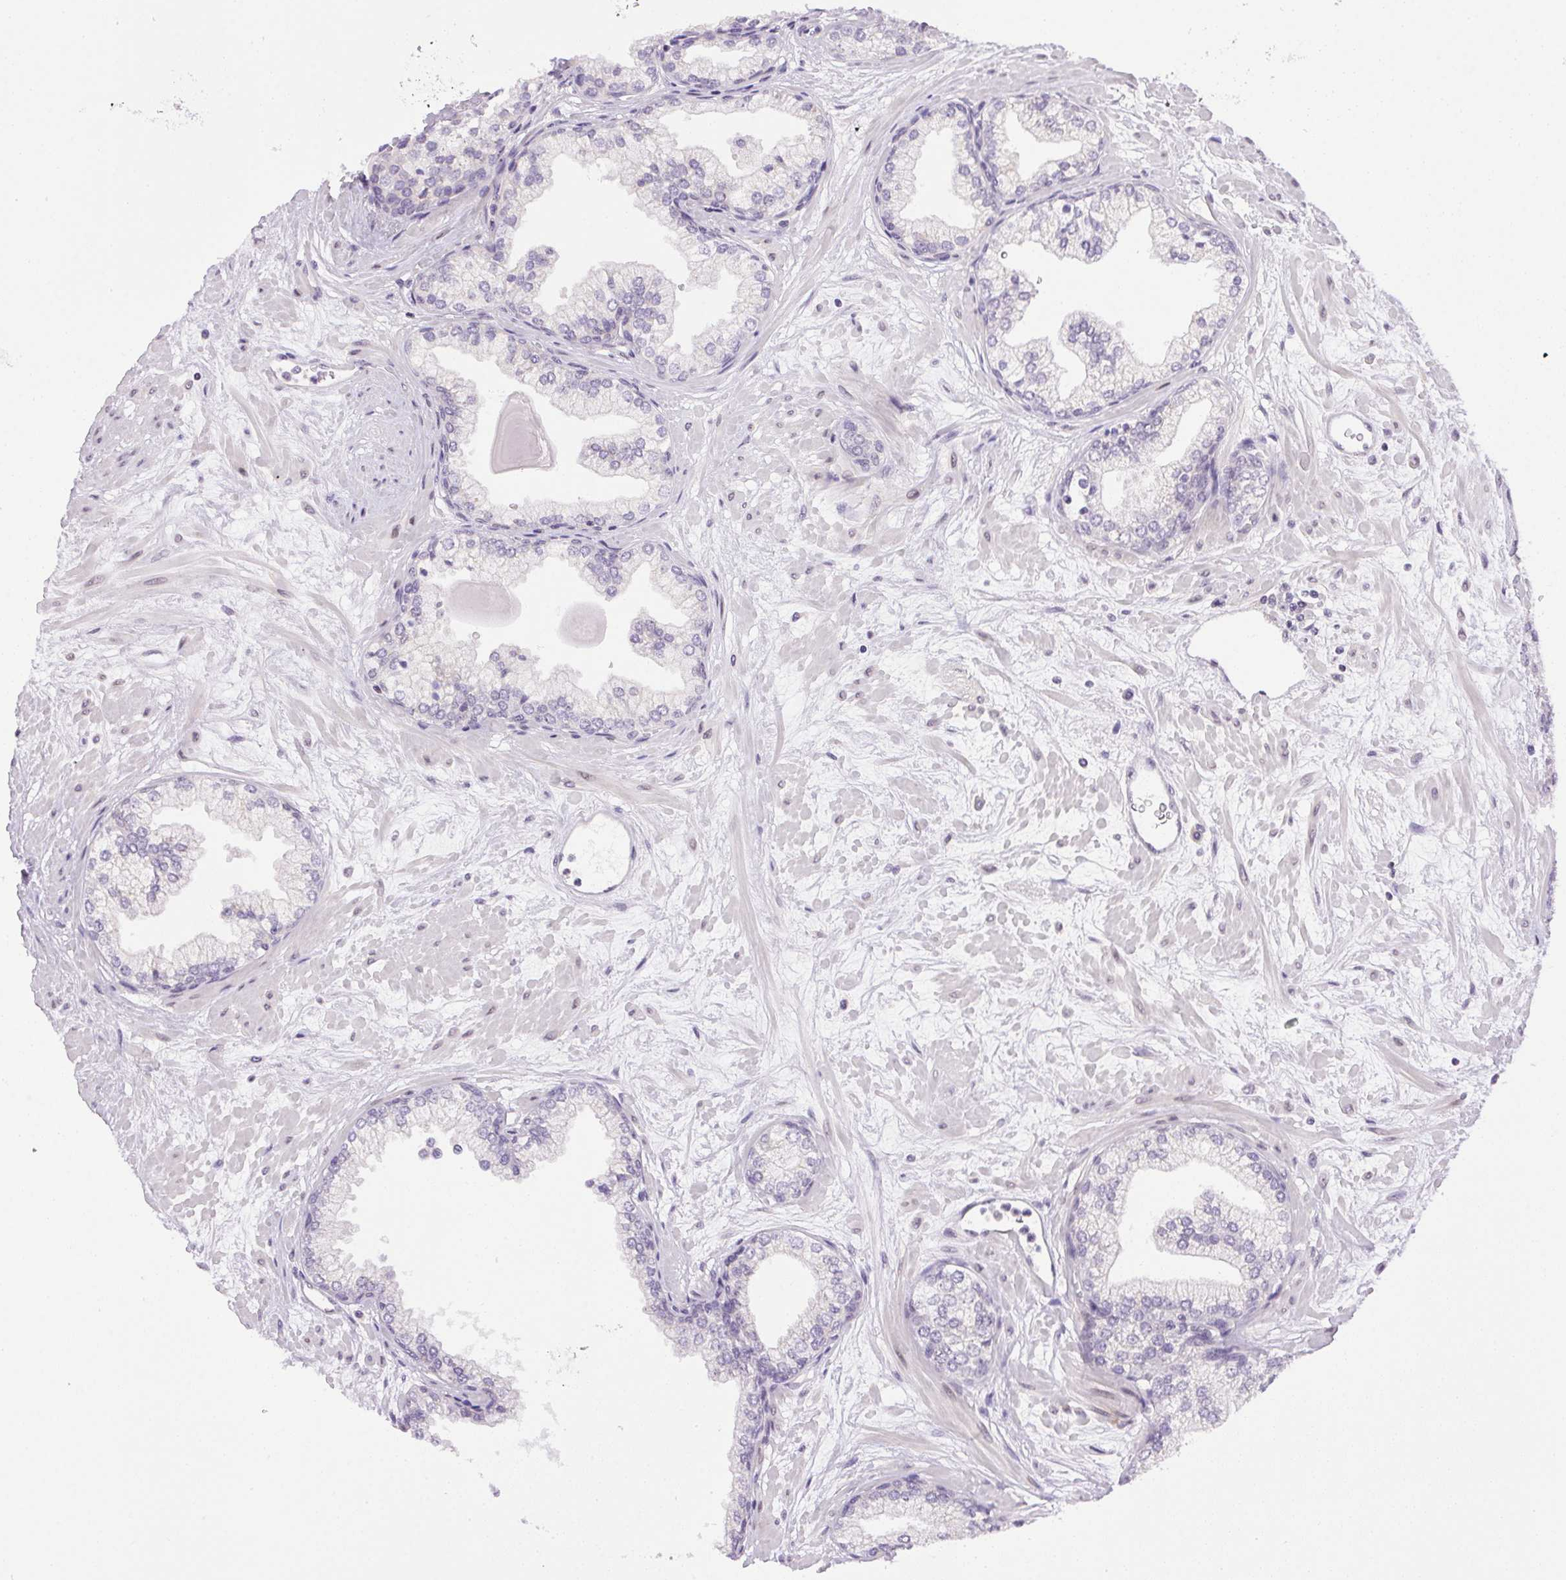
{"staining": {"intensity": "weak", "quantity": "<25%", "location": "cytoplasmic/membranous"}, "tissue": "prostate", "cell_type": "Glandular cells", "image_type": "normal", "snomed": [{"axis": "morphology", "description": "Normal tissue, NOS"}, {"axis": "topography", "description": "Prostate"}, {"axis": "topography", "description": "Peripheral nerve tissue"}], "caption": "This is an immunohistochemistry (IHC) photomicrograph of benign human prostate. There is no expression in glandular cells.", "gene": "SMIM13", "patient": {"sex": "male", "age": 61}}